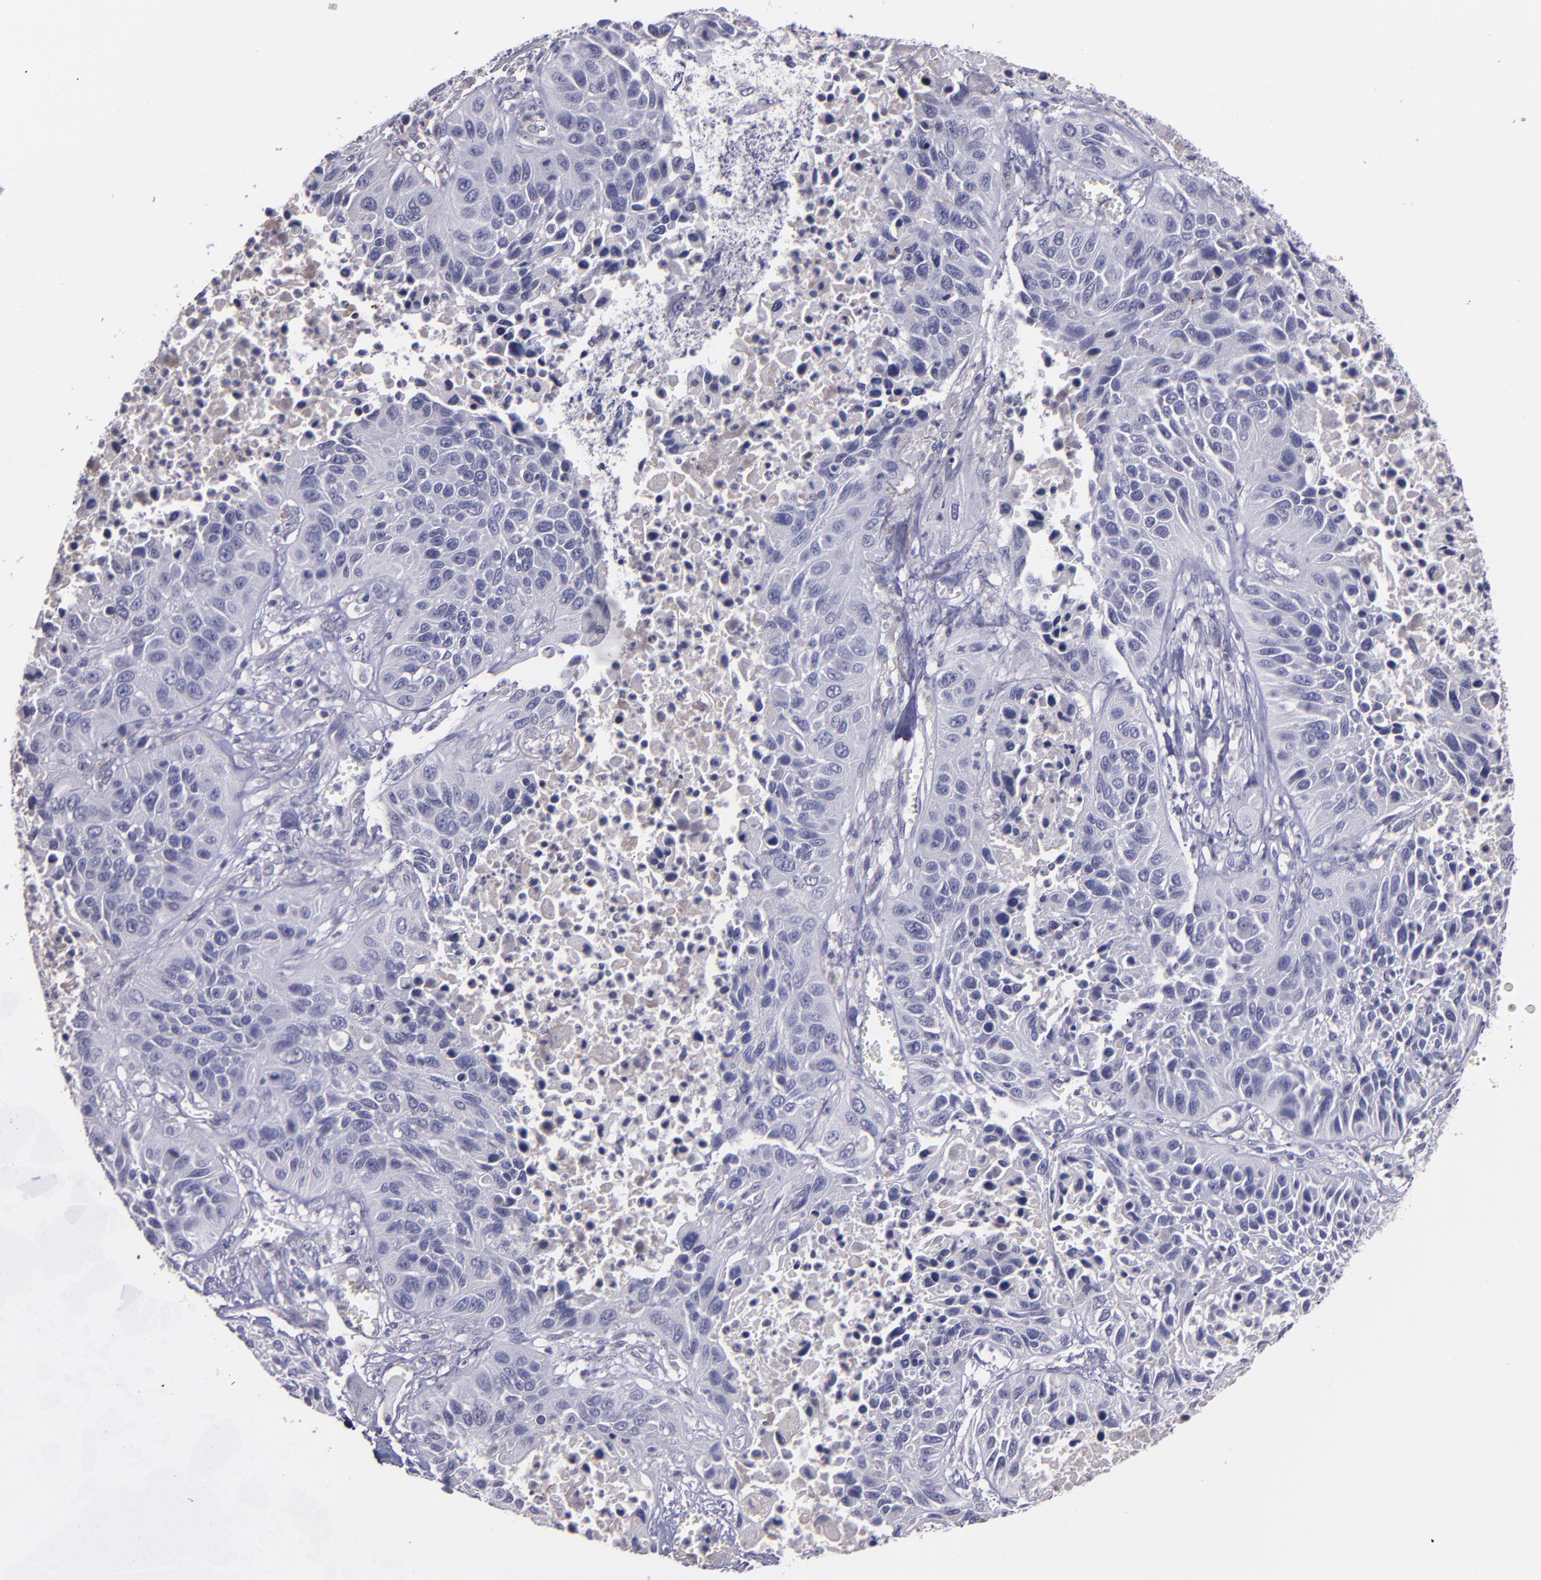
{"staining": {"intensity": "negative", "quantity": "none", "location": "none"}, "tissue": "lung cancer", "cell_type": "Tumor cells", "image_type": "cancer", "snomed": [{"axis": "morphology", "description": "Squamous cell carcinoma, NOS"}, {"axis": "topography", "description": "Lung"}], "caption": "A photomicrograph of human squamous cell carcinoma (lung) is negative for staining in tumor cells. (DAB (3,3'-diaminobenzidine) IHC, high magnification).", "gene": "MASP1", "patient": {"sex": "female", "age": 76}}